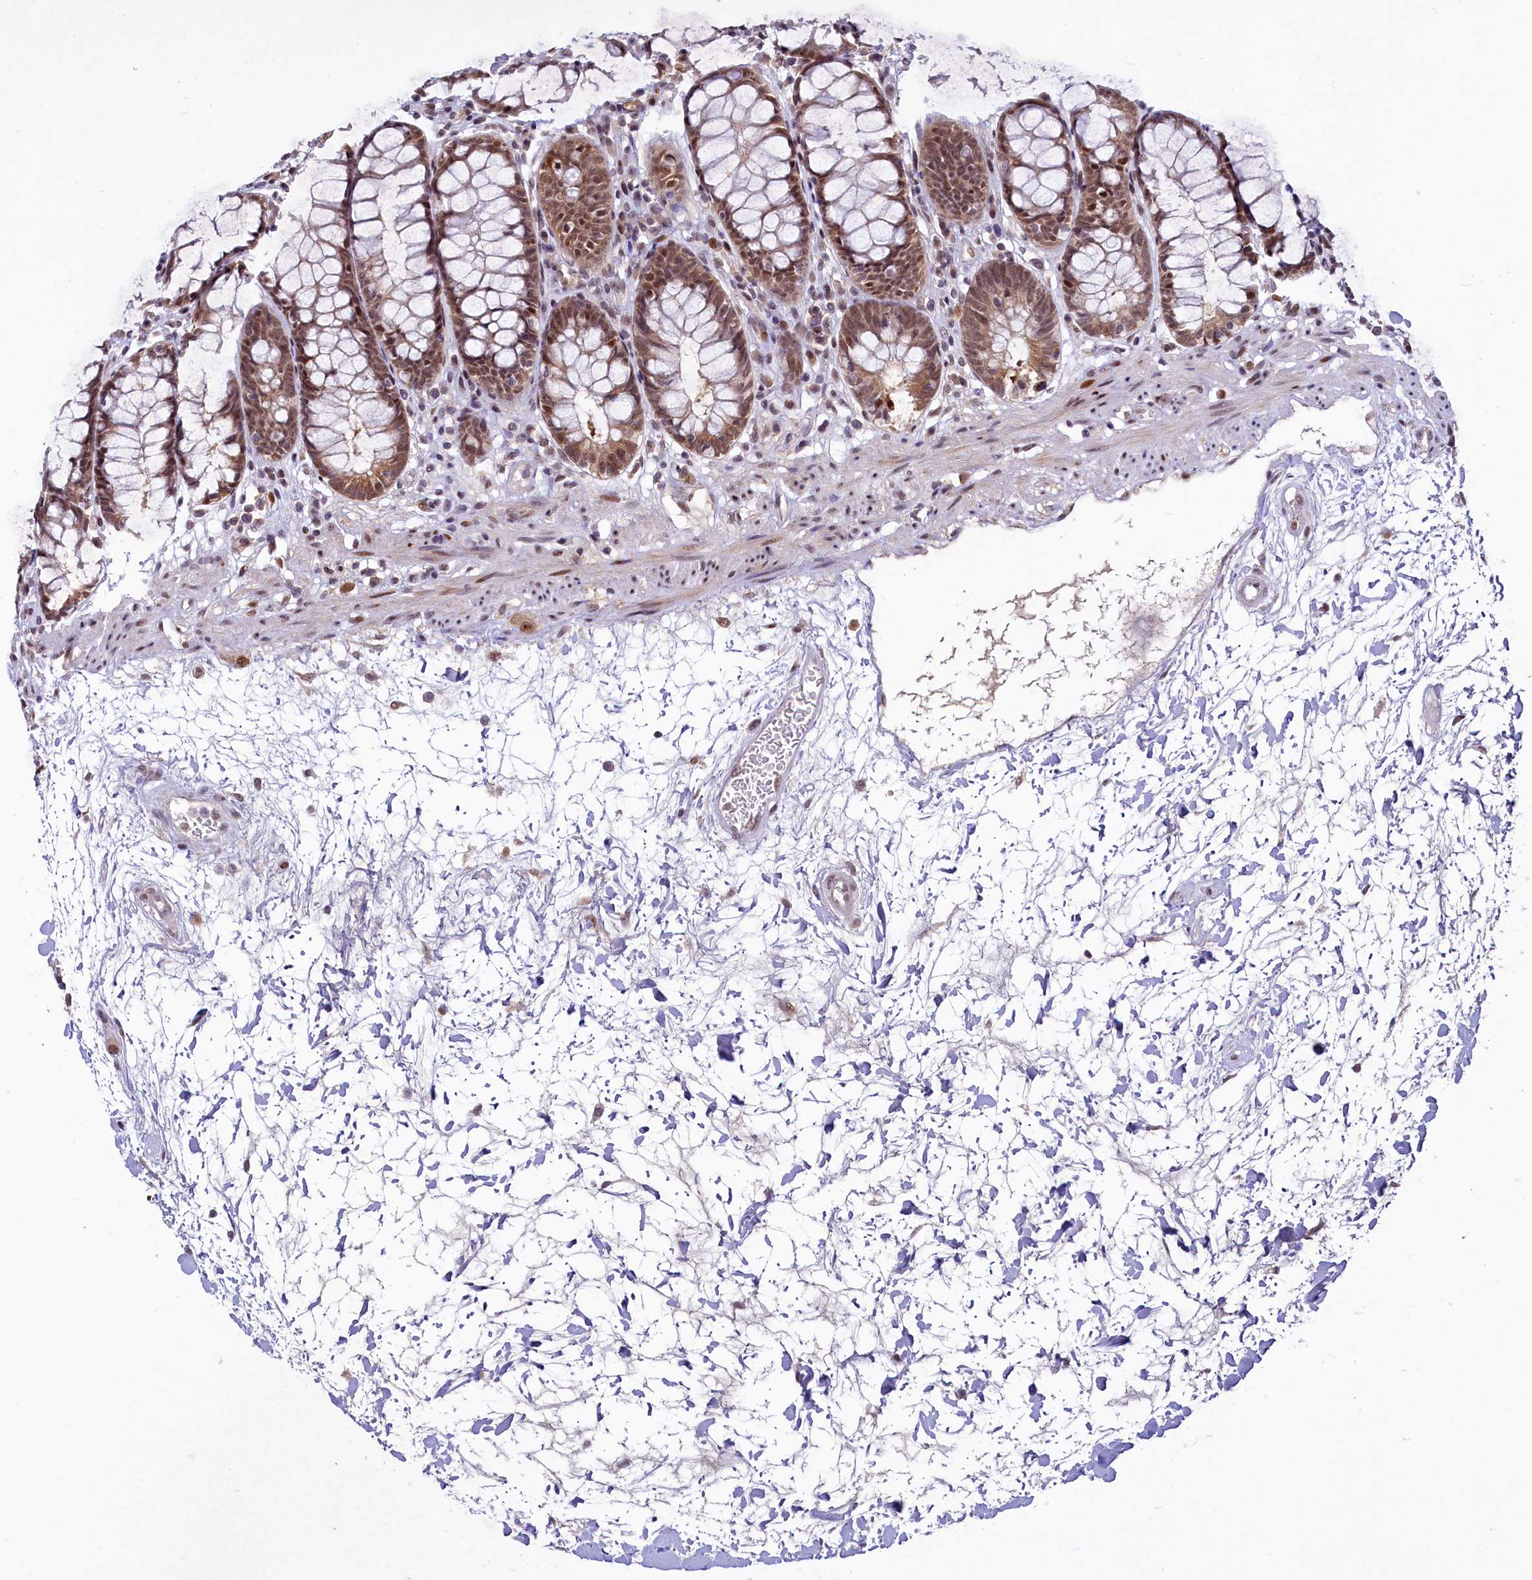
{"staining": {"intensity": "moderate", "quantity": ">75%", "location": "cytoplasmic/membranous,nuclear"}, "tissue": "rectum", "cell_type": "Glandular cells", "image_type": "normal", "snomed": [{"axis": "morphology", "description": "Normal tissue, NOS"}, {"axis": "topography", "description": "Rectum"}], "caption": "Benign rectum shows moderate cytoplasmic/membranous,nuclear expression in about >75% of glandular cells, visualized by immunohistochemistry. The staining is performed using DAB brown chromogen to label protein expression. The nuclei are counter-stained blue using hematoxylin.", "gene": "ANKS3", "patient": {"sex": "male", "age": 64}}